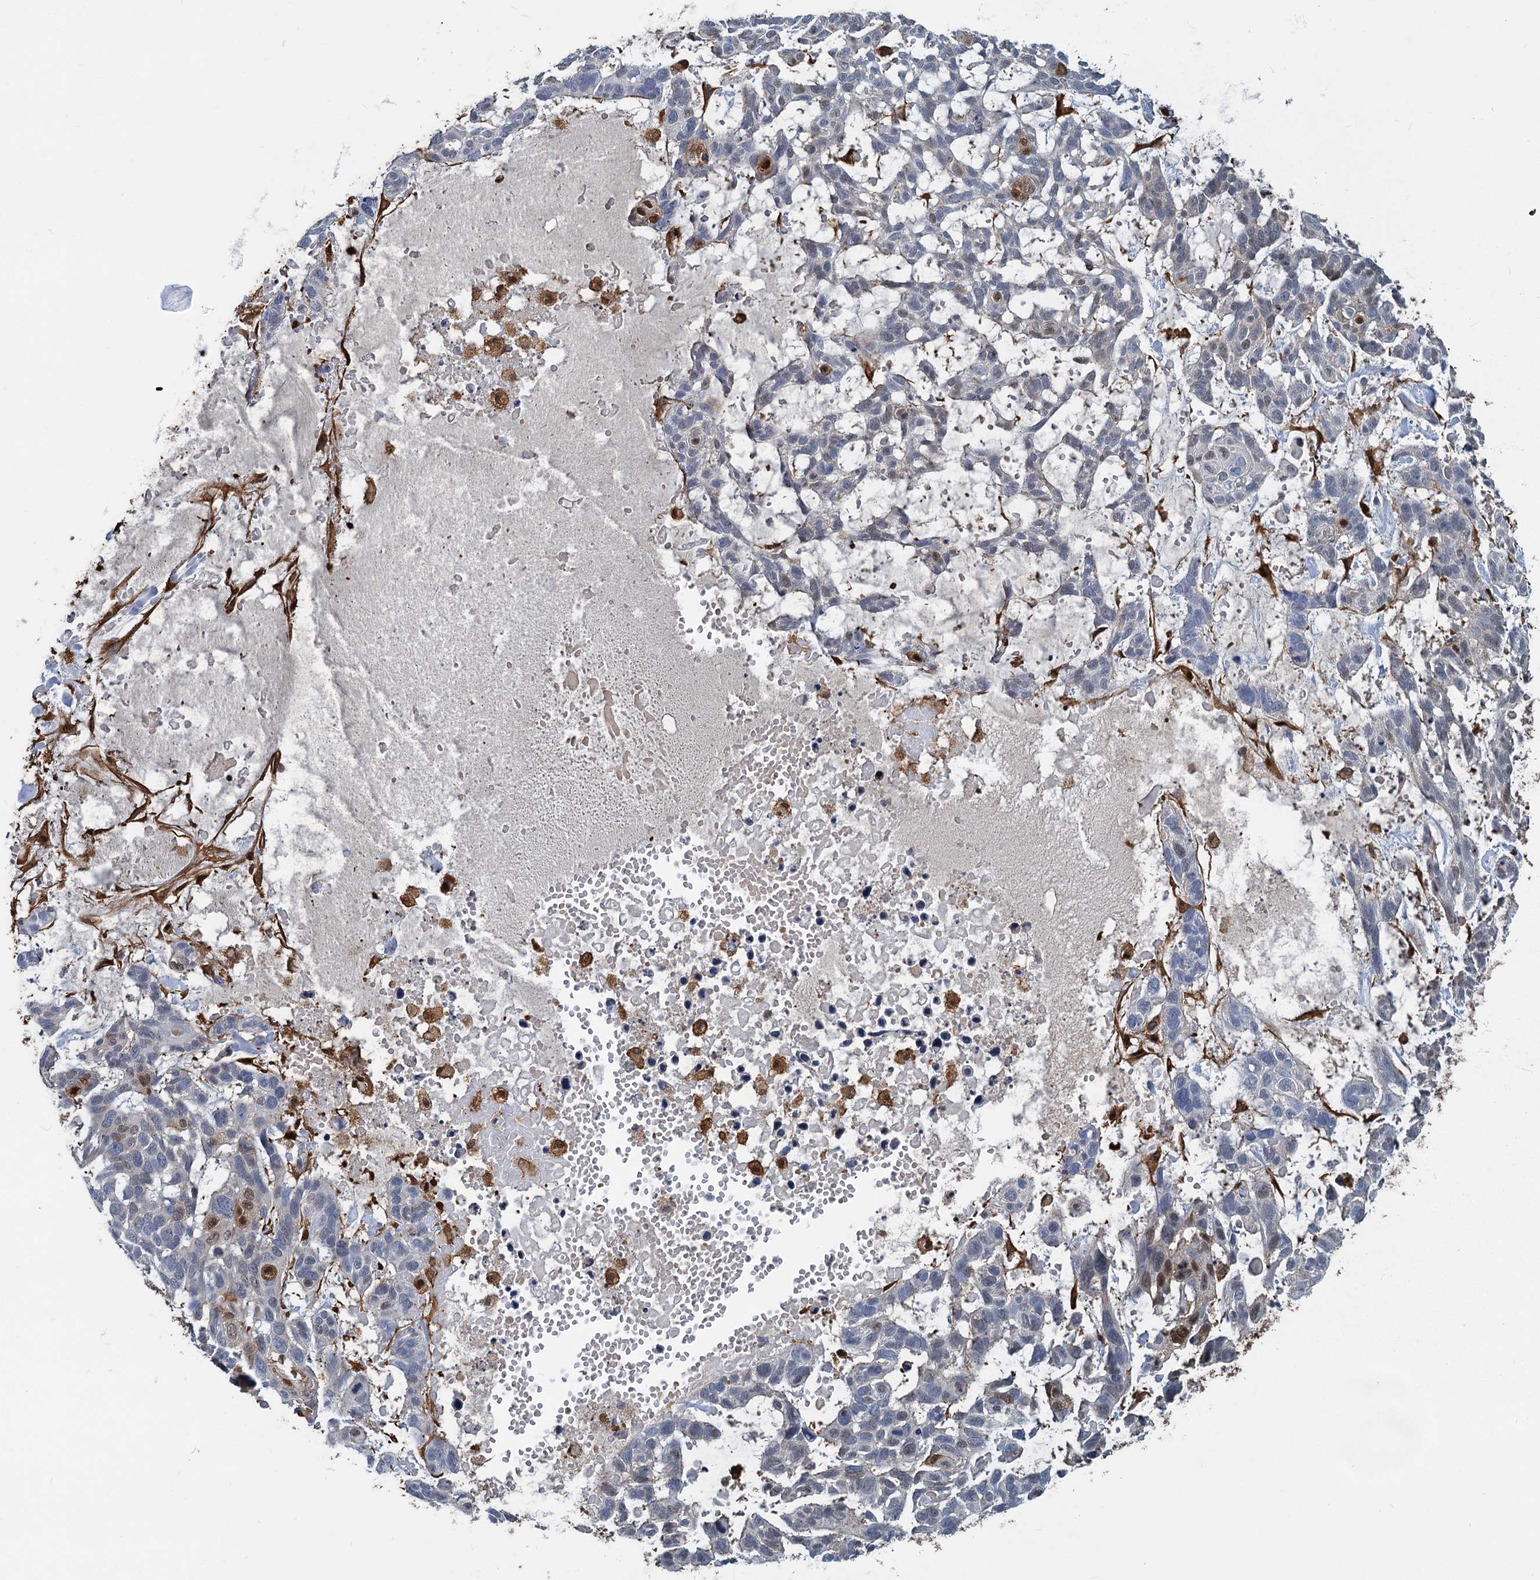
{"staining": {"intensity": "negative", "quantity": "none", "location": "none"}, "tissue": "skin cancer", "cell_type": "Tumor cells", "image_type": "cancer", "snomed": [{"axis": "morphology", "description": "Basal cell carcinoma"}, {"axis": "topography", "description": "Skin"}], "caption": "IHC histopathology image of human basal cell carcinoma (skin) stained for a protein (brown), which reveals no expression in tumor cells.", "gene": "S100A6", "patient": {"sex": "male", "age": 88}}